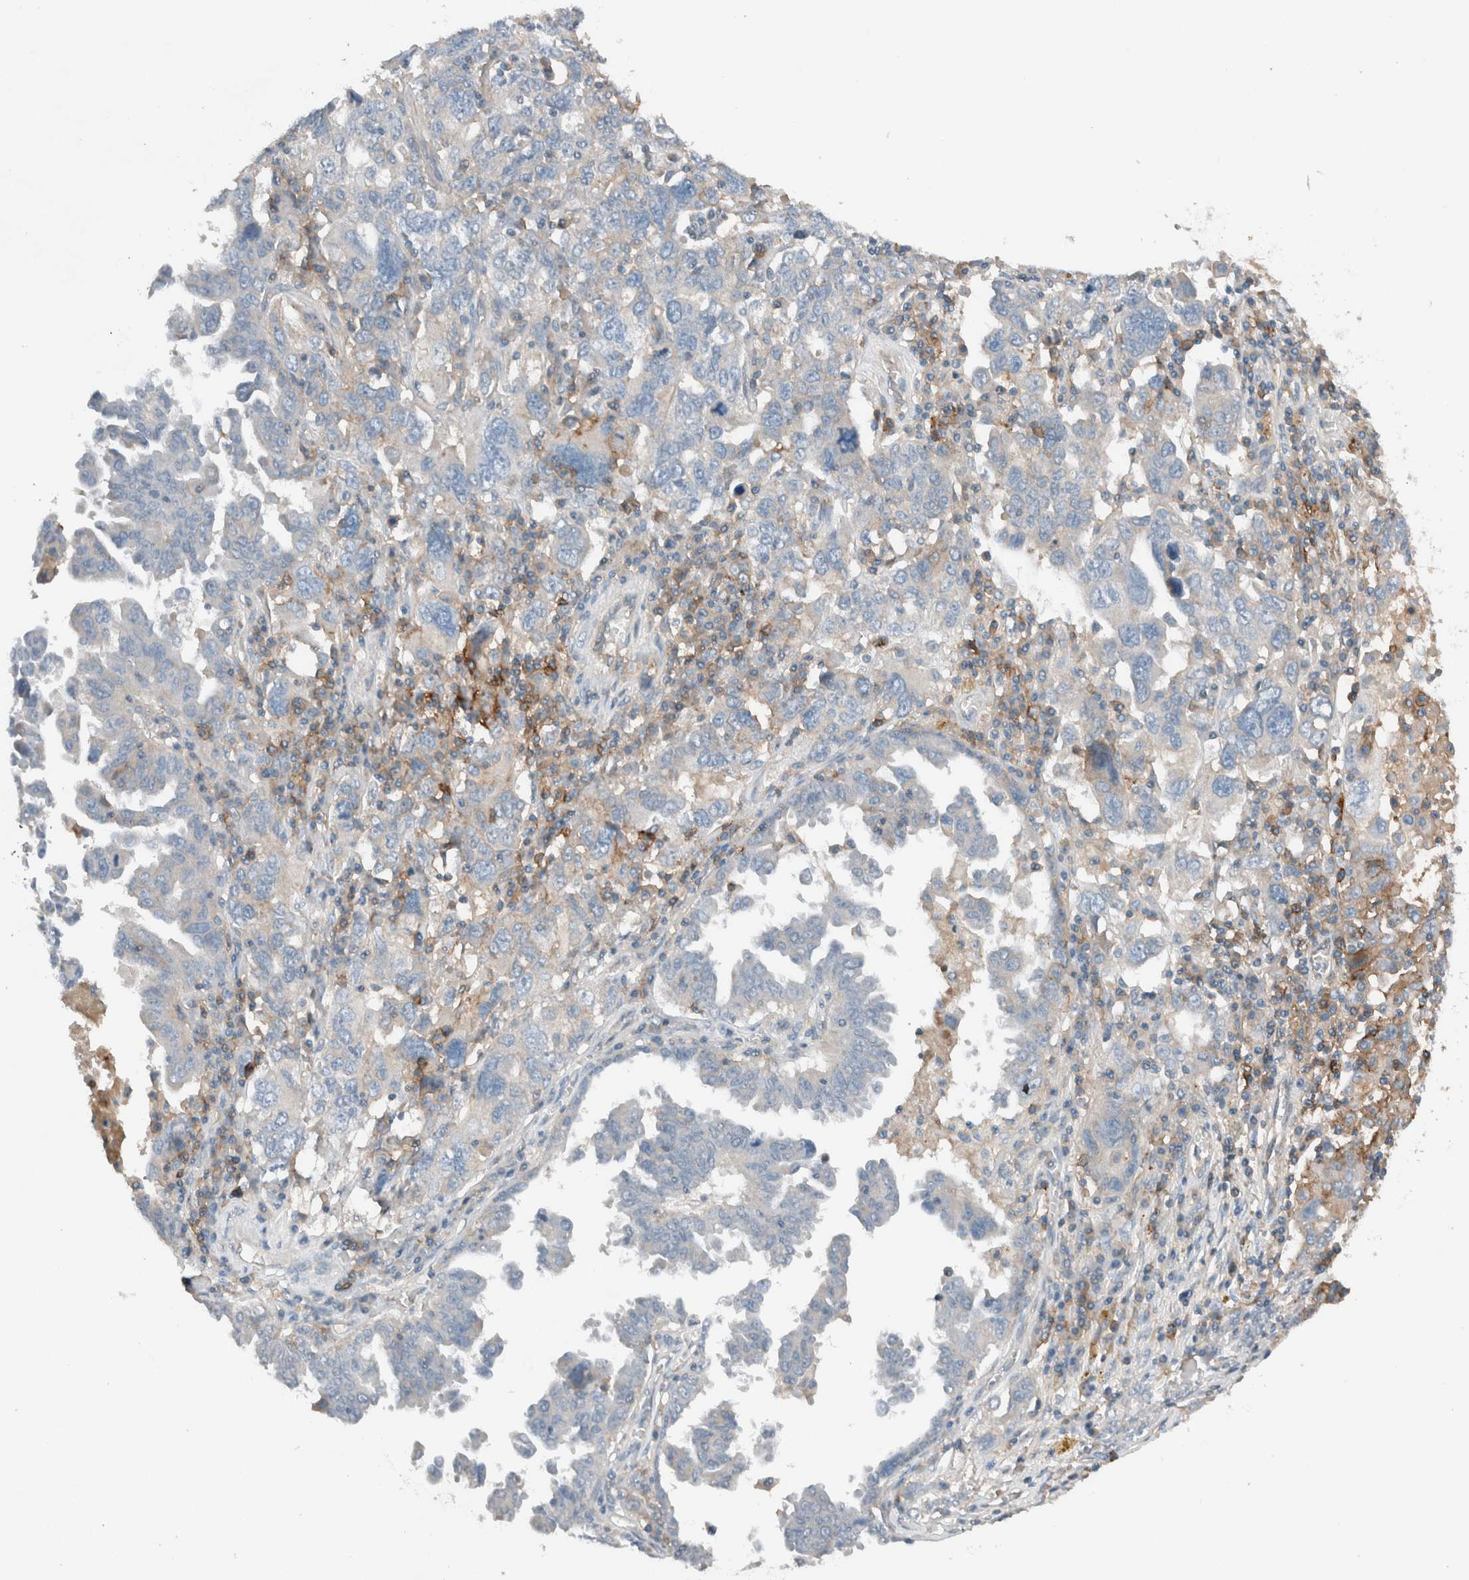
{"staining": {"intensity": "negative", "quantity": "none", "location": "none"}, "tissue": "ovarian cancer", "cell_type": "Tumor cells", "image_type": "cancer", "snomed": [{"axis": "morphology", "description": "Carcinoma, endometroid"}, {"axis": "topography", "description": "Ovary"}], "caption": "Ovarian cancer was stained to show a protein in brown. There is no significant positivity in tumor cells.", "gene": "UGCG", "patient": {"sex": "female", "age": 62}}